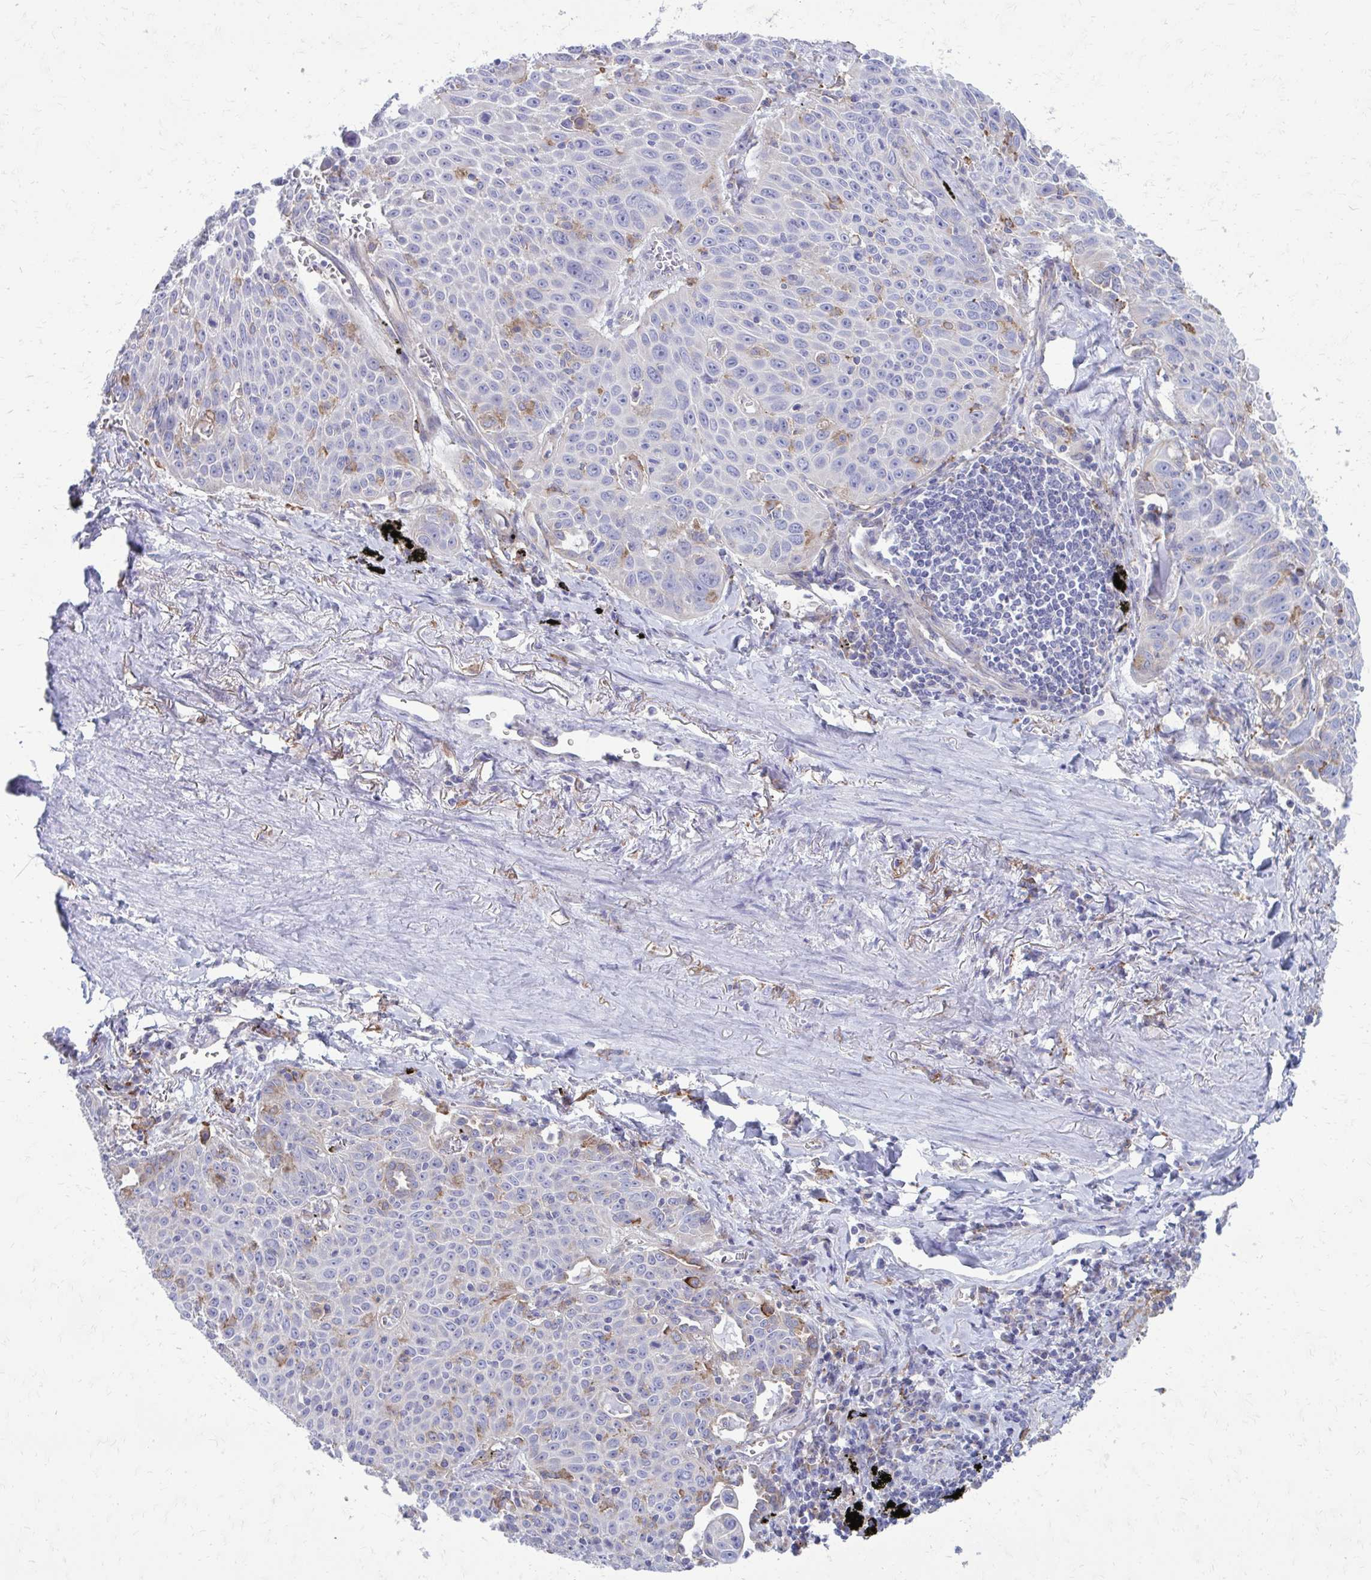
{"staining": {"intensity": "negative", "quantity": "none", "location": "none"}, "tissue": "lung cancer", "cell_type": "Tumor cells", "image_type": "cancer", "snomed": [{"axis": "morphology", "description": "Squamous cell carcinoma, NOS"}, {"axis": "morphology", "description": "Squamous cell carcinoma, metastatic, NOS"}, {"axis": "topography", "description": "Lymph node"}, {"axis": "topography", "description": "Lung"}], "caption": "IHC of human lung cancer (metastatic squamous cell carcinoma) shows no positivity in tumor cells.", "gene": "CLTA", "patient": {"sex": "female", "age": 62}}